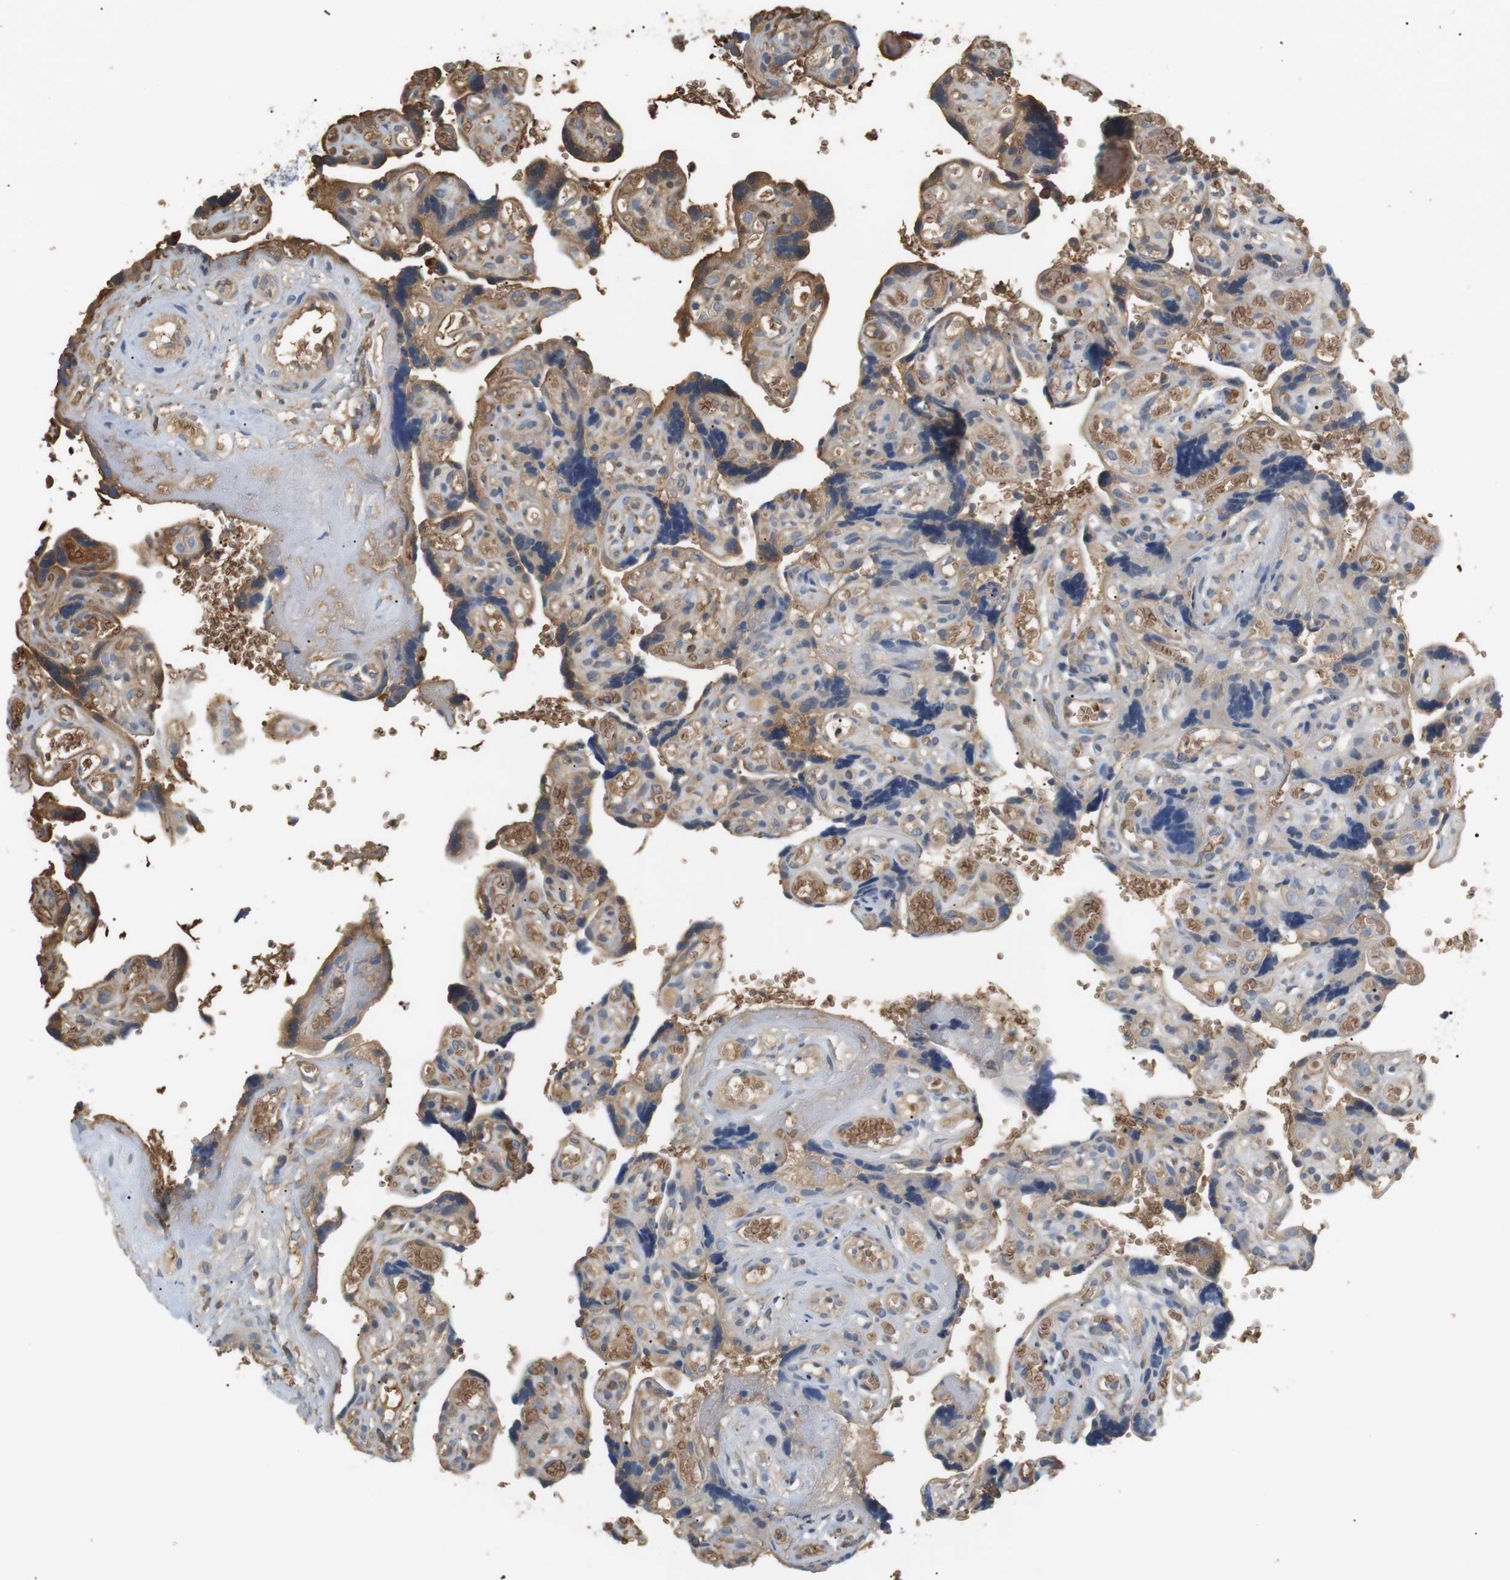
{"staining": {"intensity": "weak", "quantity": "<25%", "location": "cytoplasmic/membranous"}, "tissue": "placenta", "cell_type": "Decidual cells", "image_type": "normal", "snomed": [{"axis": "morphology", "description": "Normal tissue, NOS"}, {"axis": "topography", "description": "Placenta"}], "caption": "A photomicrograph of placenta stained for a protein reveals no brown staining in decidual cells.", "gene": "ADCY10", "patient": {"sex": "female", "age": 30}}